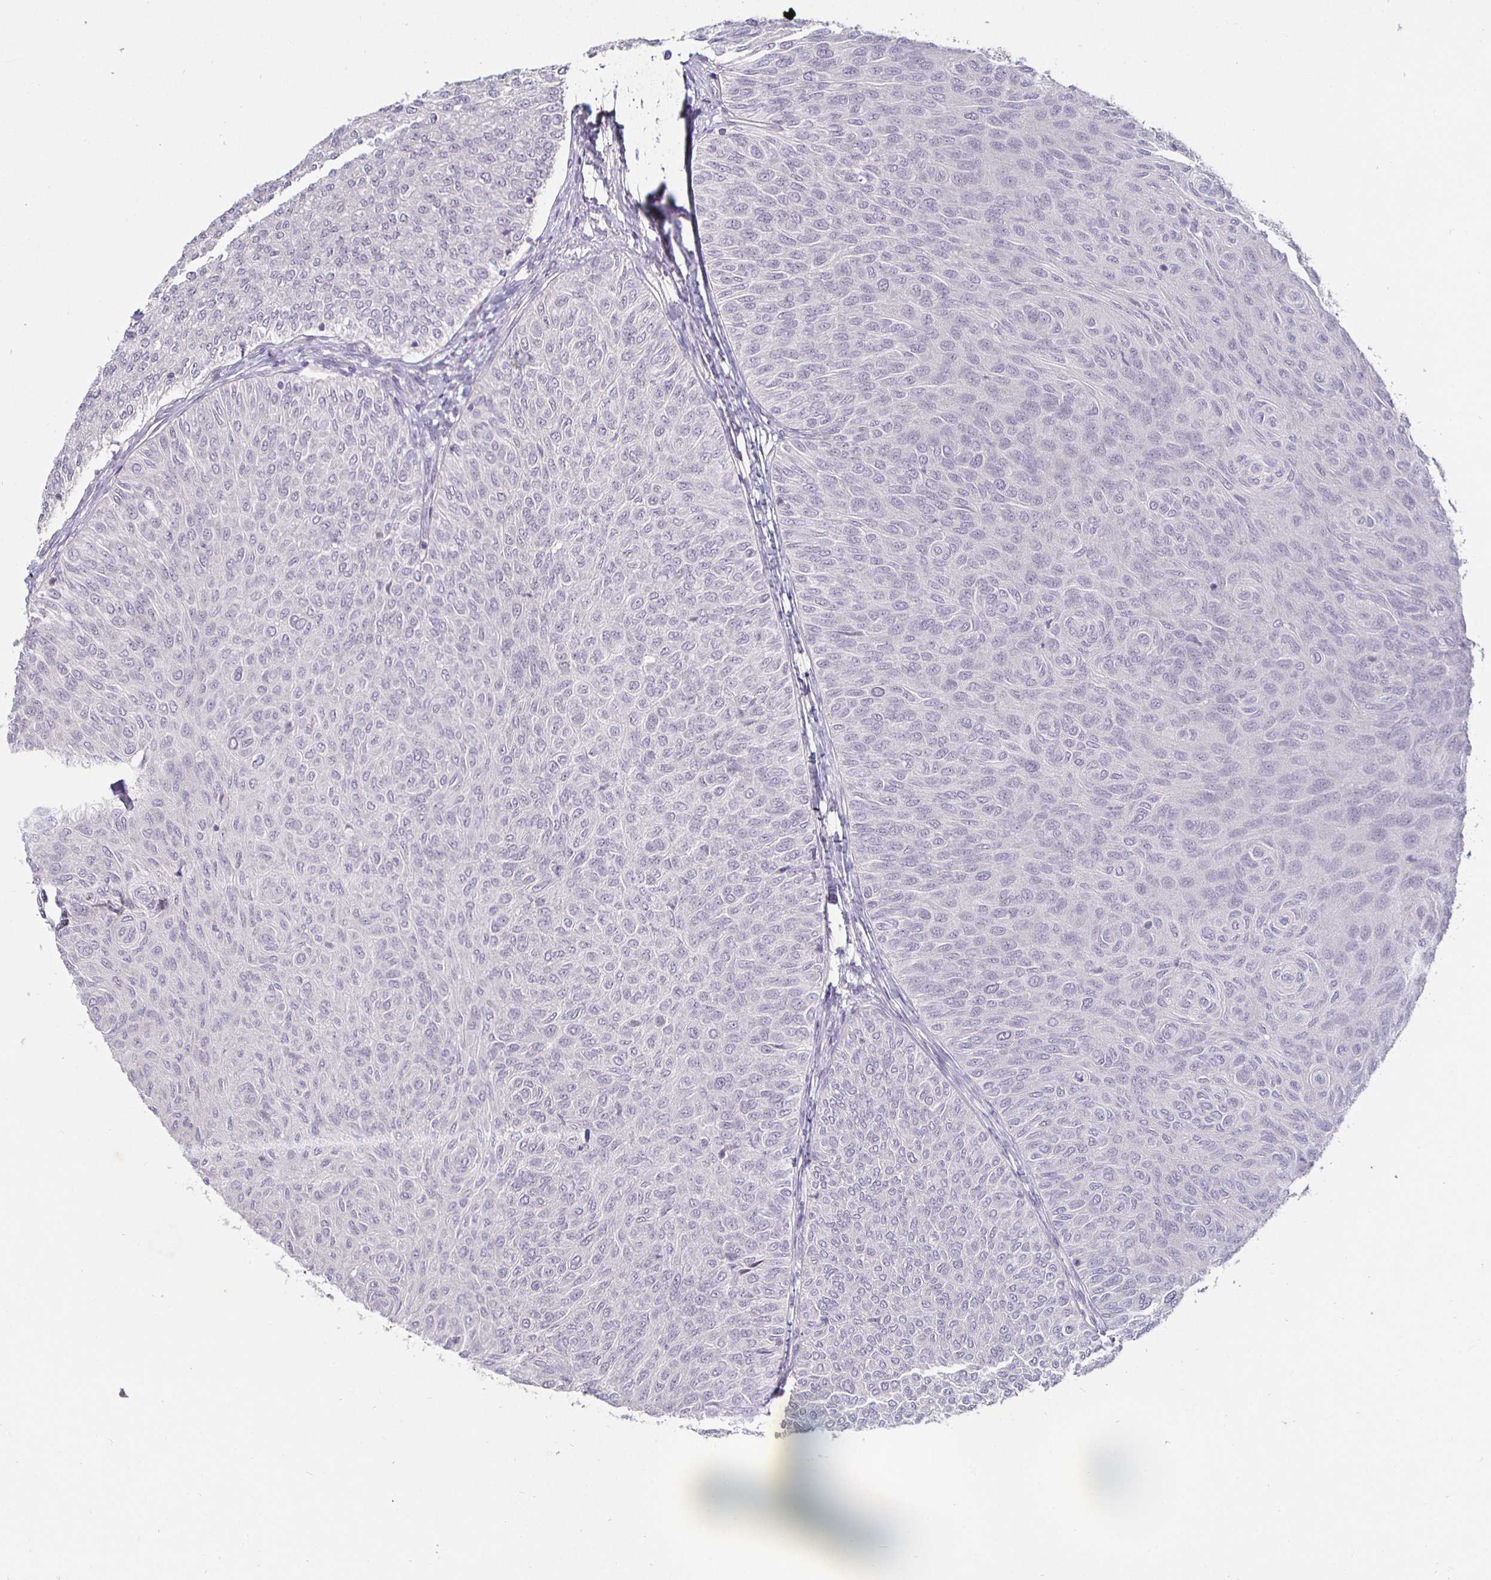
{"staining": {"intensity": "negative", "quantity": "none", "location": "none"}, "tissue": "urothelial cancer", "cell_type": "Tumor cells", "image_type": "cancer", "snomed": [{"axis": "morphology", "description": "Urothelial carcinoma, Low grade"}, {"axis": "topography", "description": "Urinary bladder"}], "caption": "Tumor cells show no significant protein staining in urothelial cancer.", "gene": "MLH1", "patient": {"sex": "male", "age": 78}}